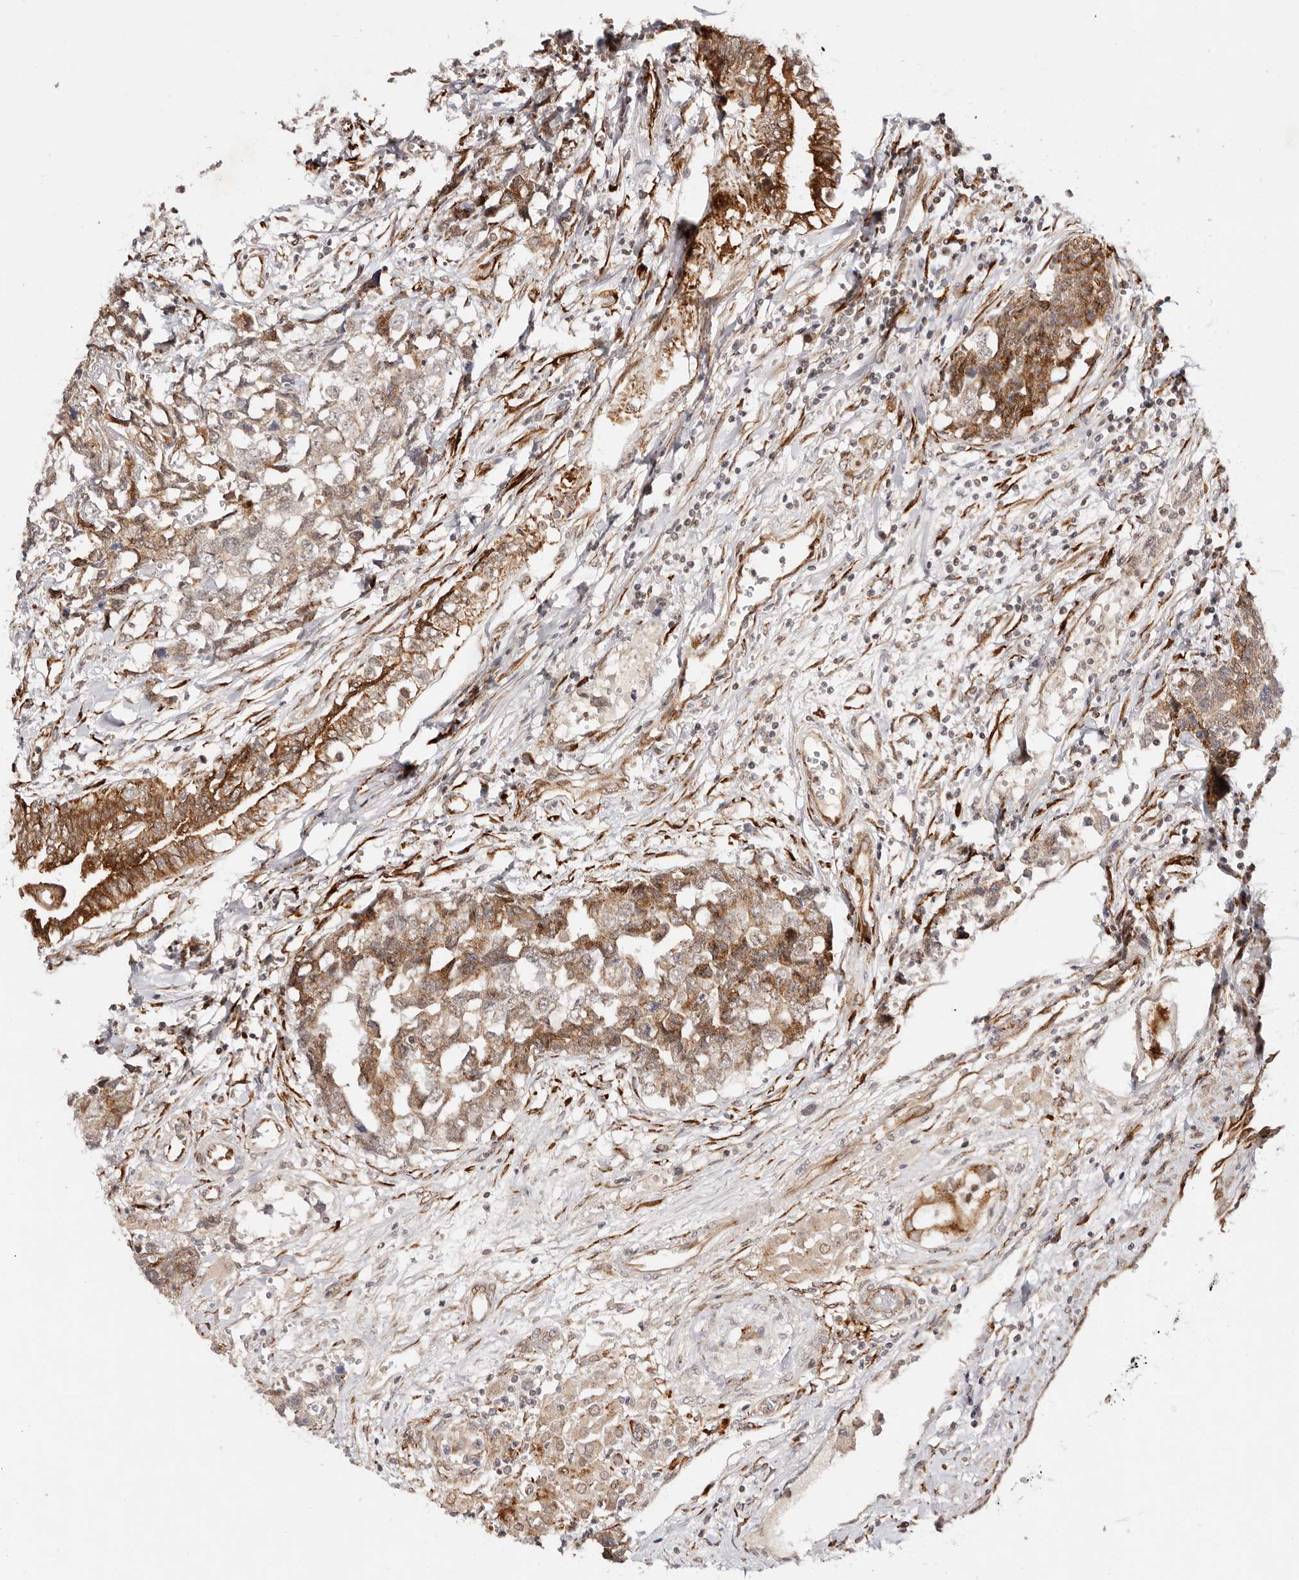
{"staining": {"intensity": "moderate", "quantity": ">75%", "location": "cytoplasmic/membranous"}, "tissue": "testis cancer", "cell_type": "Tumor cells", "image_type": "cancer", "snomed": [{"axis": "morphology", "description": "Carcinoma, Embryonal, NOS"}, {"axis": "topography", "description": "Testis"}], "caption": "Protein expression analysis of testis embryonal carcinoma exhibits moderate cytoplasmic/membranous staining in approximately >75% of tumor cells. Nuclei are stained in blue.", "gene": "BCL2L15", "patient": {"sex": "male", "age": 31}}